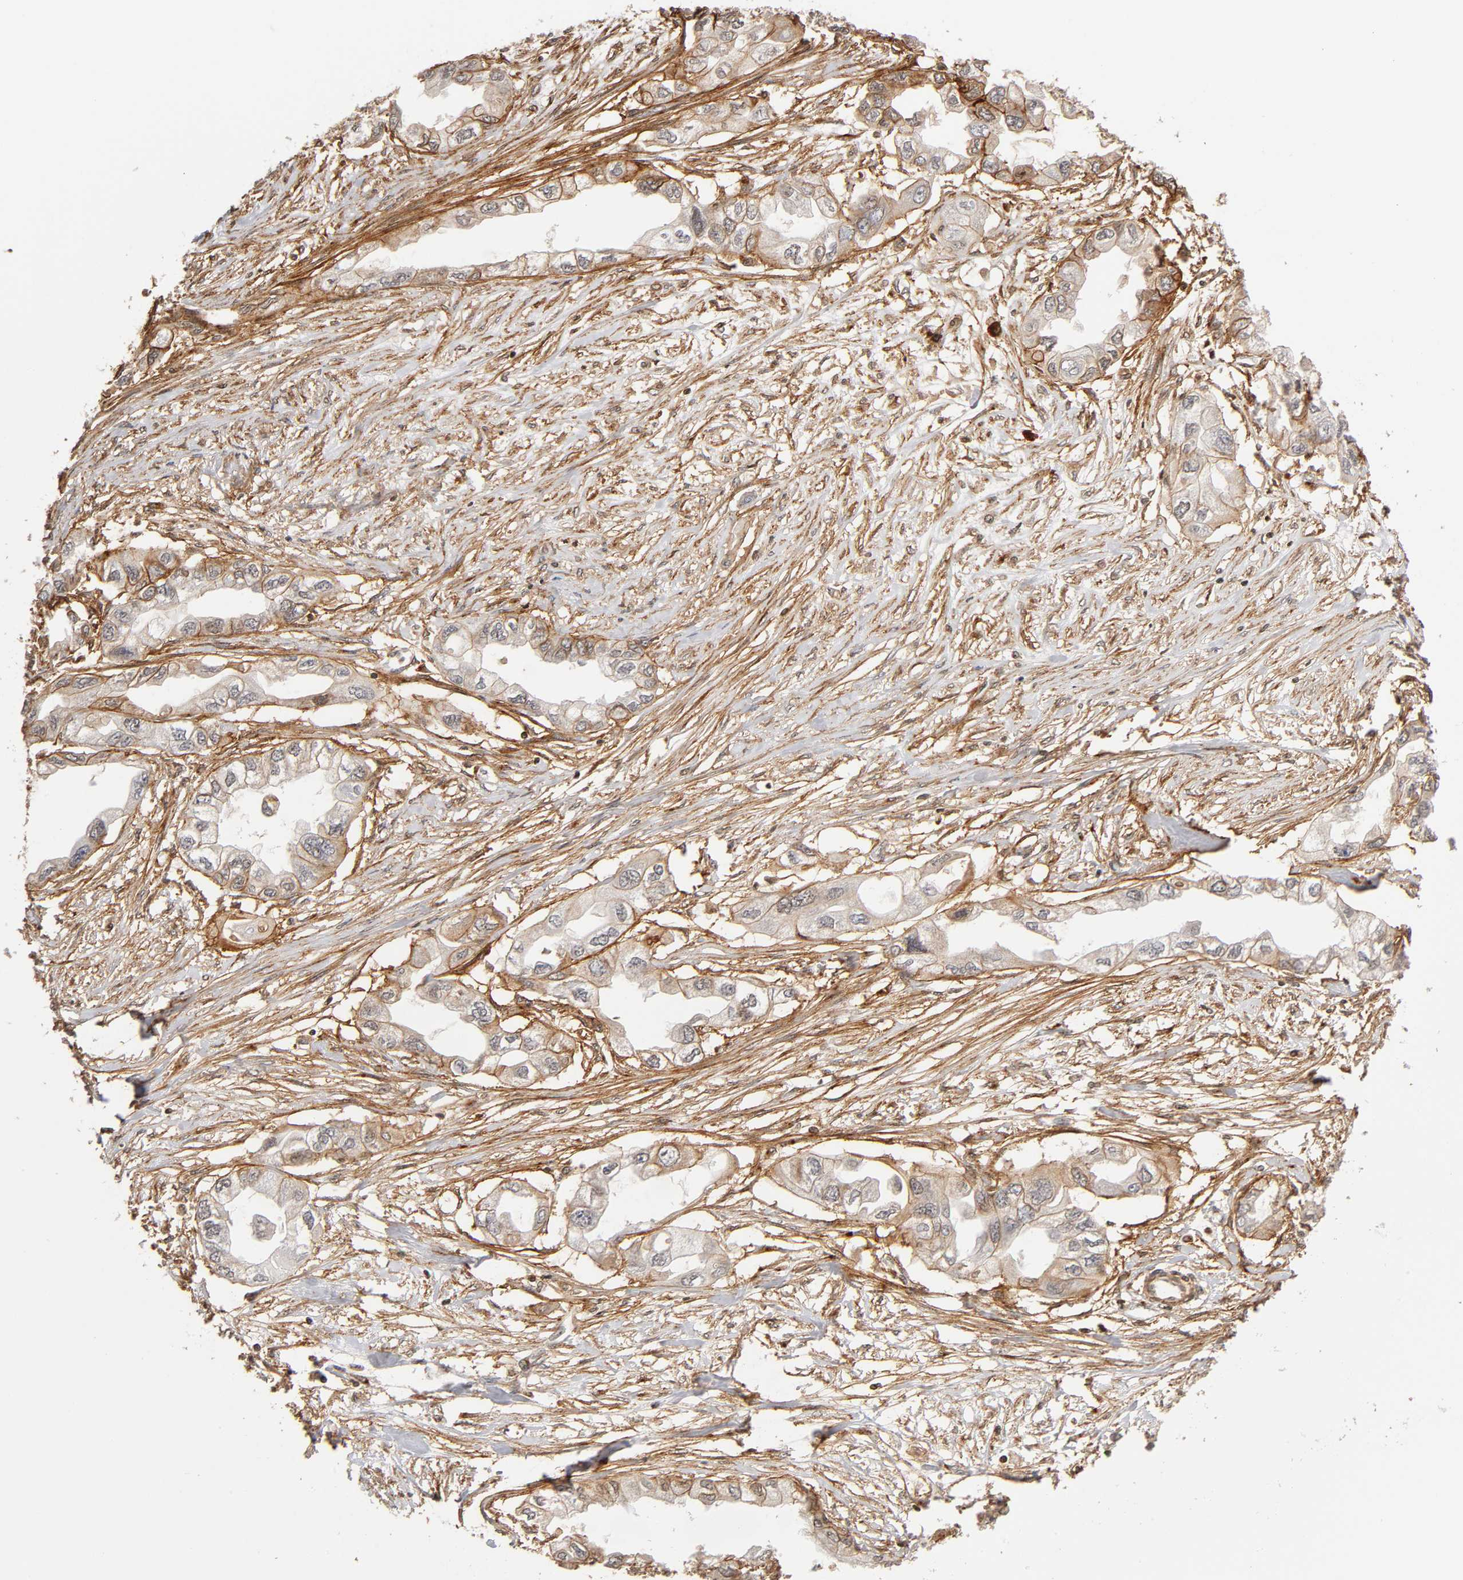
{"staining": {"intensity": "weak", "quantity": ">75%", "location": "cytoplasmic/membranous"}, "tissue": "endometrial cancer", "cell_type": "Tumor cells", "image_type": "cancer", "snomed": [{"axis": "morphology", "description": "Adenocarcinoma, NOS"}, {"axis": "topography", "description": "Endometrium"}], "caption": "The immunohistochemical stain shows weak cytoplasmic/membranous positivity in tumor cells of endometrial cancer tissue.", "gene": "ITGAV", "patient": {"sex": "female", "age": 67}}